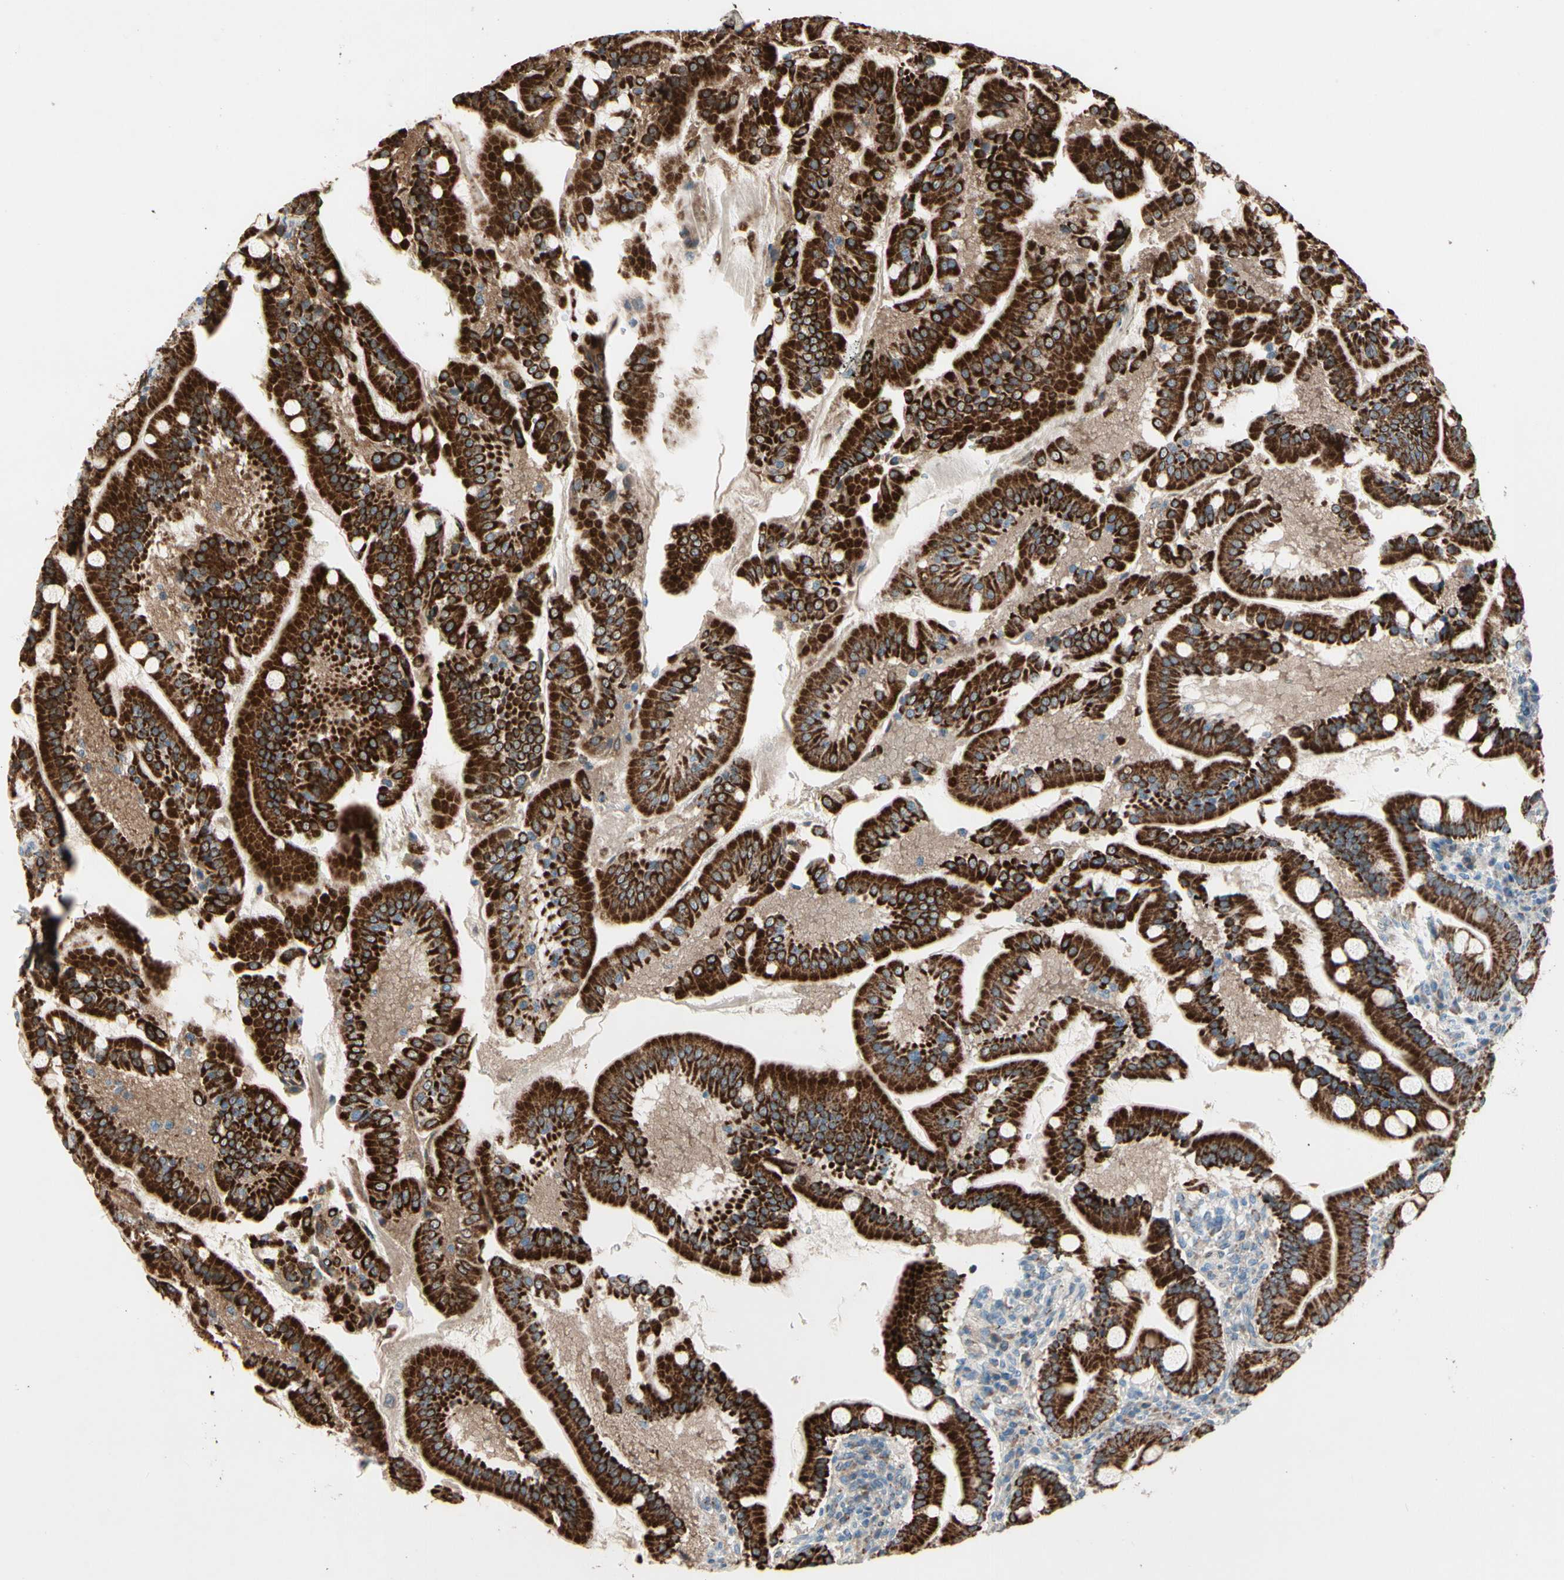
{"staining": {"intensity": "strong", "quantity": ">75%", "location": "cytoplasmic/membranous"}, "tissue": "duodenum", "cell_type": "Glandular cells", "image_type": "normal", "snomed": [{"axis": "morphology", "description": "Normal tissue, NOS"}, {"axis": "topography", "description": "Duodenum"}], "caption": "Glandular cells exhibit high levels of strong cytoplasmic/membranous positivity in about >75% of cells in normal human duodenum.", "gene": "CPT1A", "patient": {"sex": "male", "age": 50}}